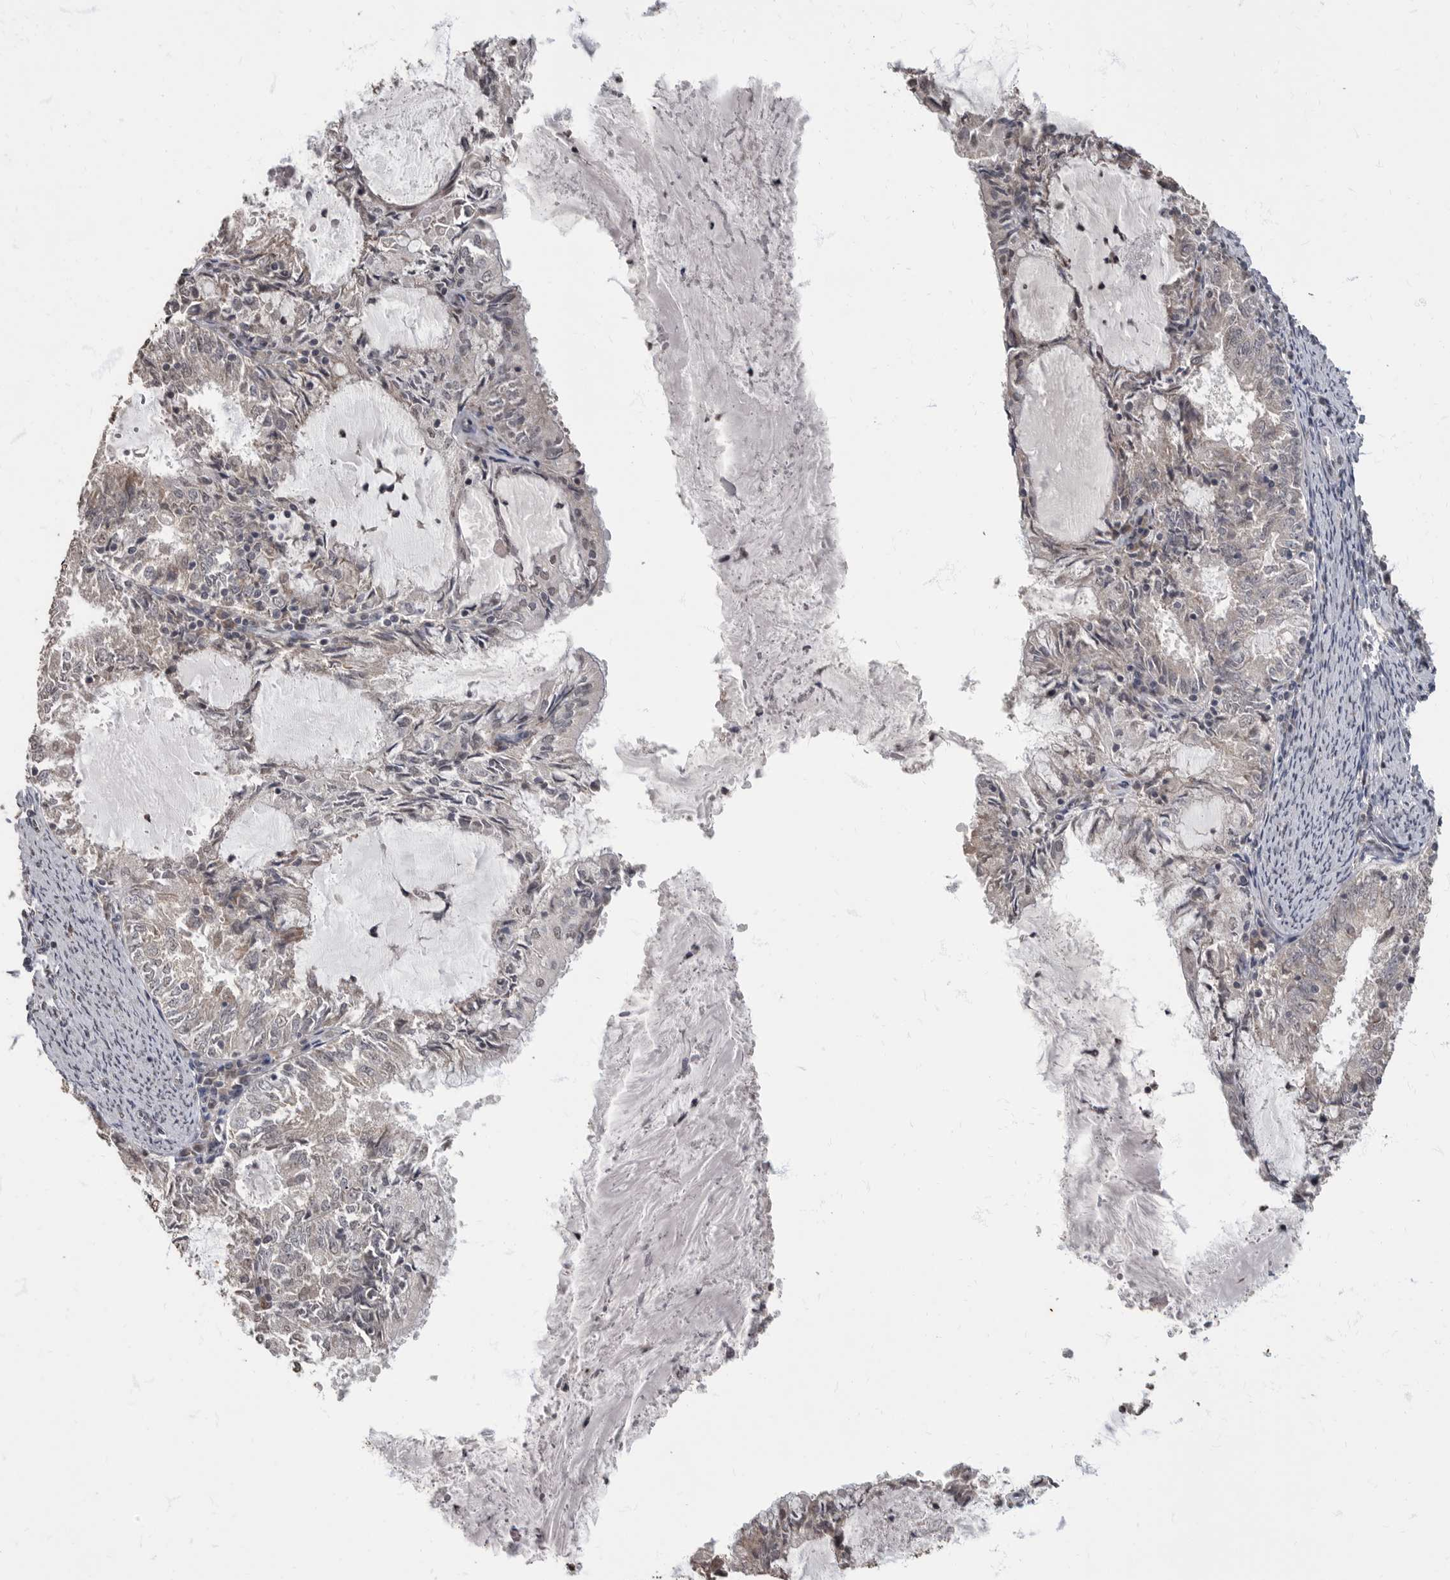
{"staining": {"intensity": "negative", "quantity": "none", "location": "none"}, "tissue": "endometrial cancer", "cell_type": "Tumor cells", "image_type": "cancer", "snomed": [{"axis": "morphology", "description": "Adenocarcinoma, NOS"}, {"axis": "topography", "description": "Endometrium"}], "caption": "A micrograph of endometrial cancer (adenocarcinoma) stained for a protein displays no brown staining in tumor cells.", "gene": "MAFG", "patient": {"sex": "female", "age": 57}}